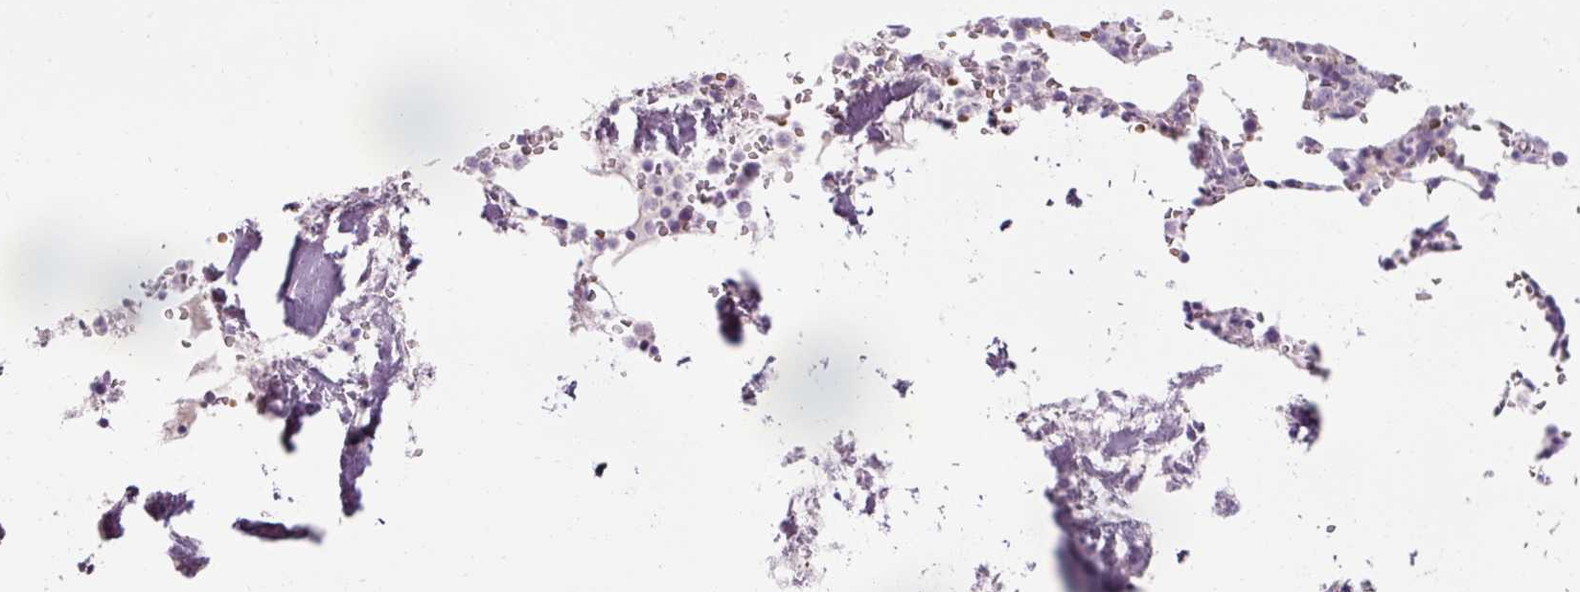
{"staining": {"intensity": "moderate", "quantity": "25%-75%", "location": "cytoplasmic/membranous"}, "tissue": "bone marrow", "cell_type": "Hematopoietic cells", "image_type": "normal", "snomed": [{"axis": "morphology", "description": "Normal tissue, NOS"}, {"axis": "topography", "description": "Bone marrow"}], "caption": "Benign bone marrow reveals moderate cytoplasmic/membranous positivity in approximately 25%-75% of hematopoietic cells, visualized by immunohistochemistry. (DAB IHC with brightfield microscopy, high magnification).", "gene": "DHRS11", "patient": {"sex": "male", "age": 64}}